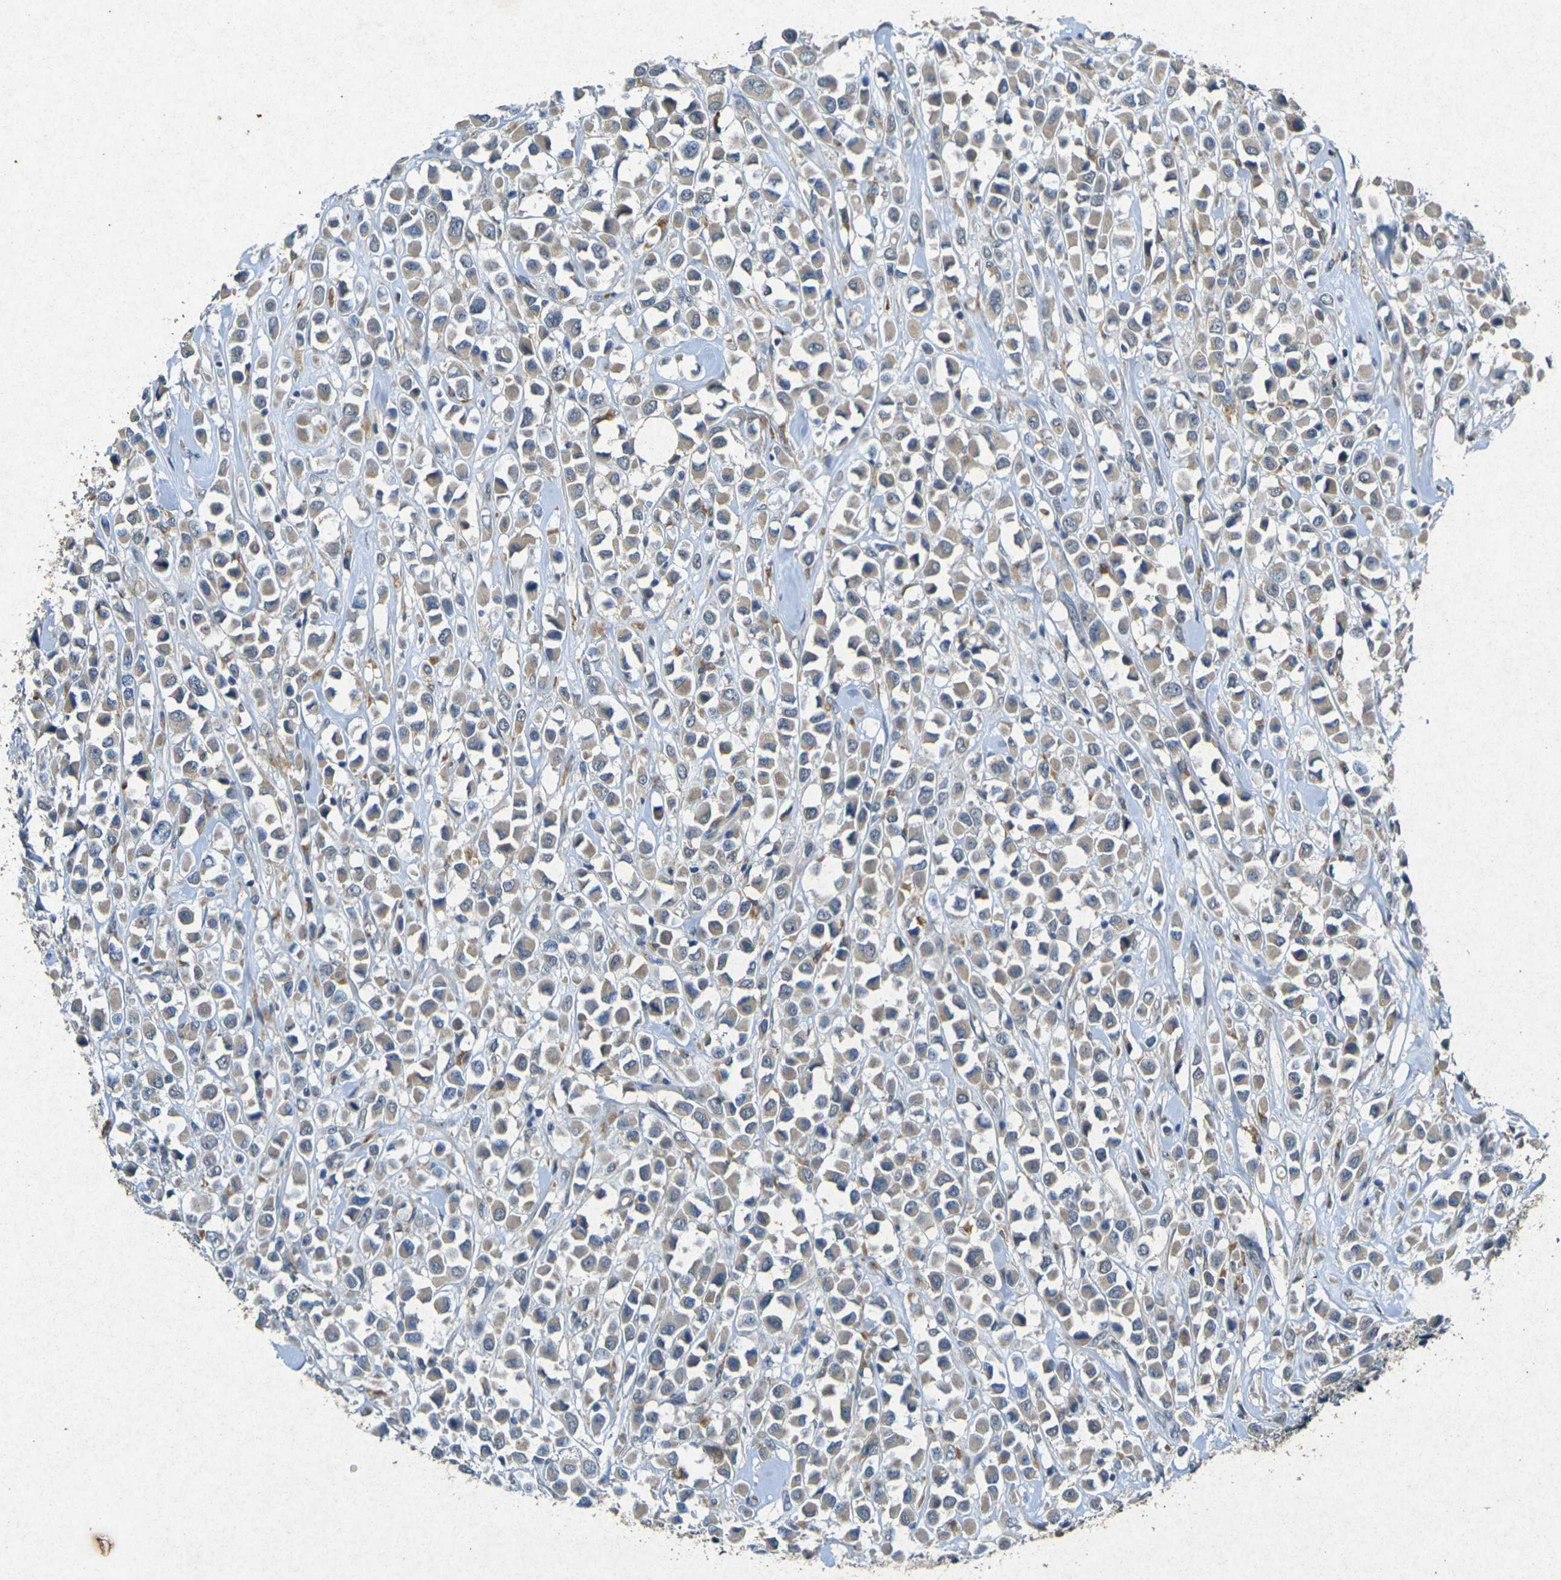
{"staining": {"intensity": "weak", "quantity": ">75%", "location": "cytoplasmic/membranous"}, "tissue": "breast cancer", "cell_type": "Tumor cells", "image_type": "cancer", "snomed": [{"axis": "morphology", "description": "Duct carcinoma"}, {"axis": "topography", "description": "Breast"}], "caption": "About >75% of tumor cells in breast cancer (infiltrating ductal carcinoma) display weak cytoplasmic/membranous protein expression as visualized by brown immunohistochemical staining.", "gene": "RGMA", "patient": {"sex": "female", "age": 61}}